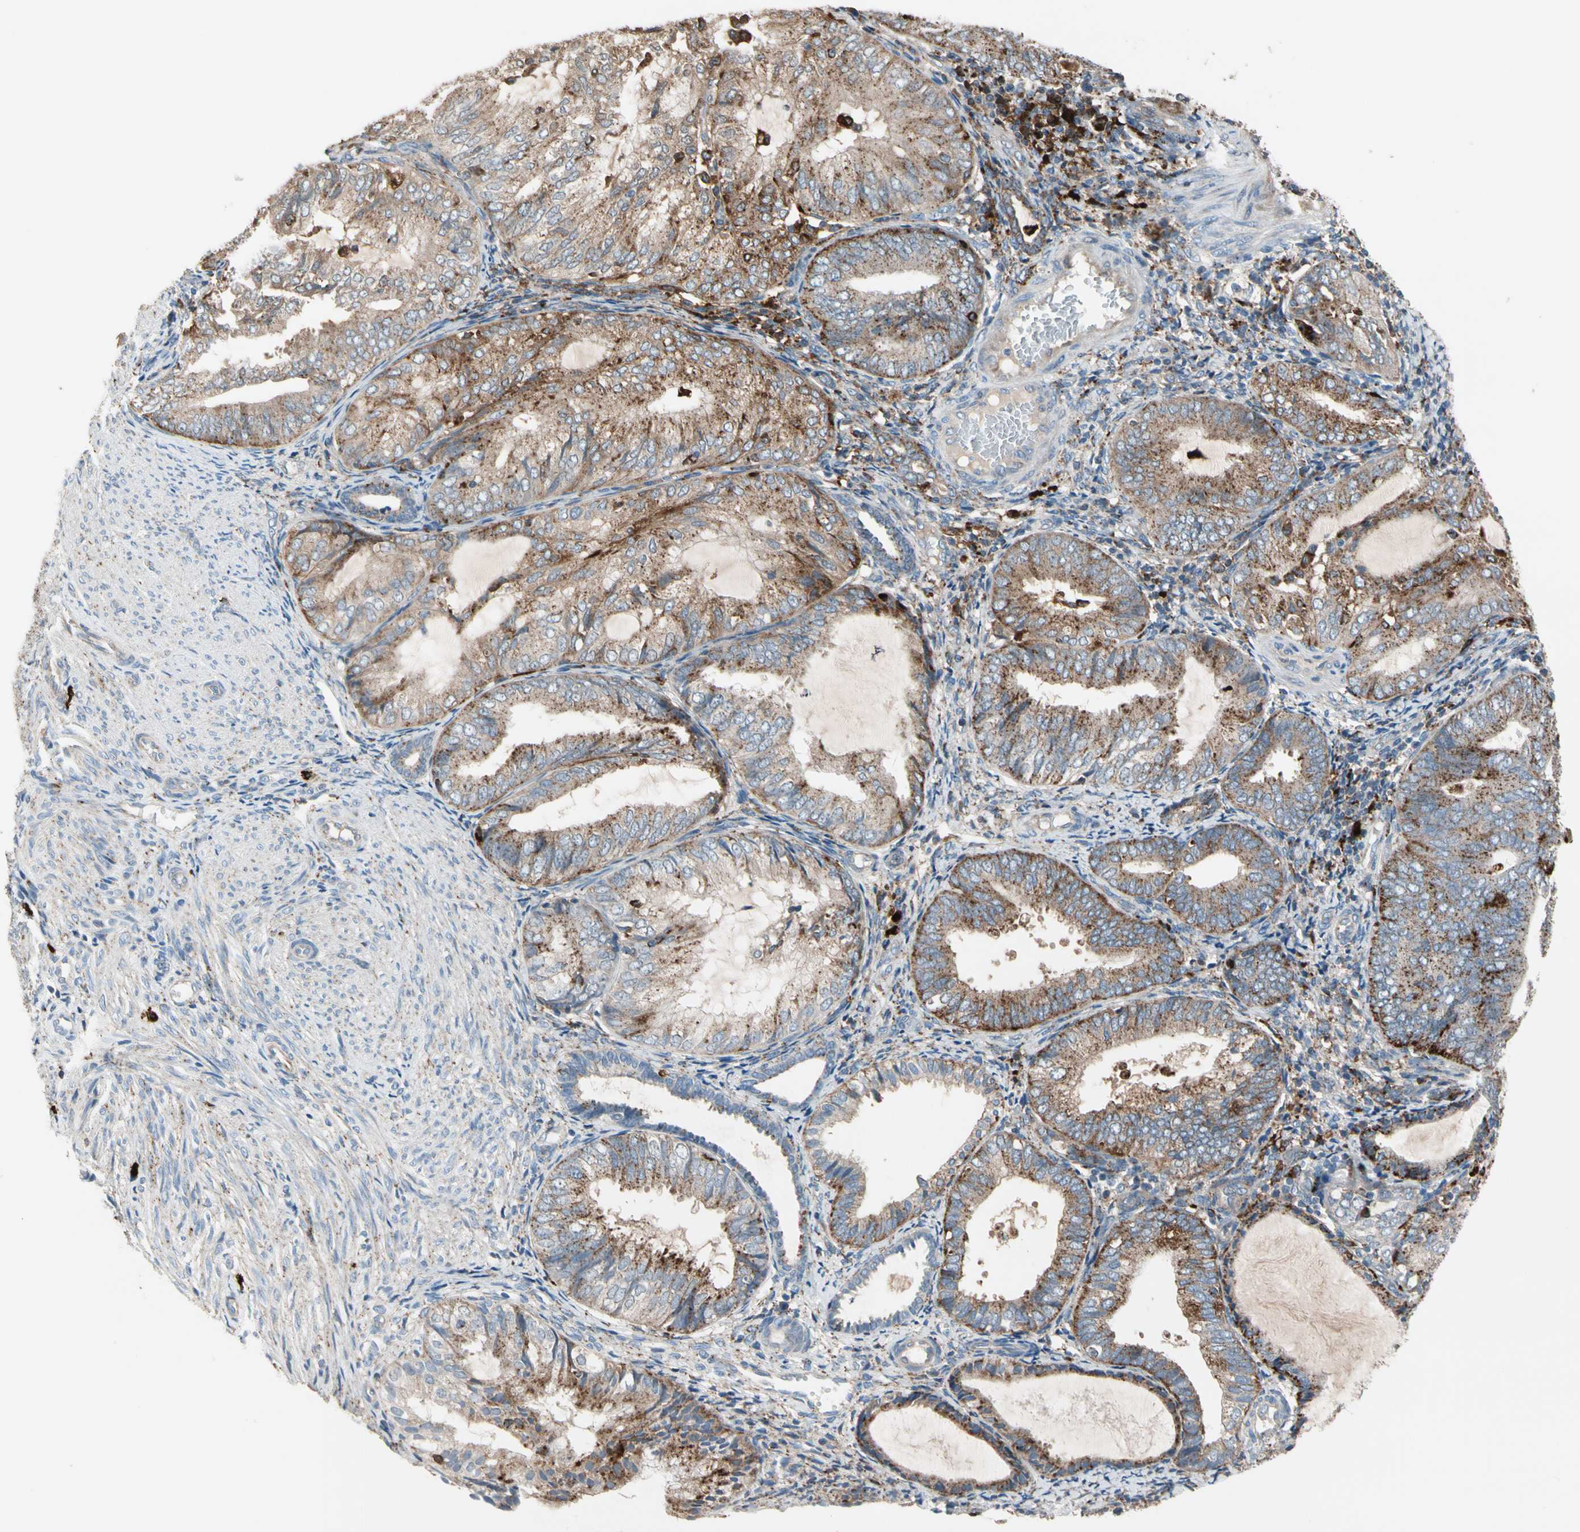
{"staining": {"intensity": "moderate", "quantity": ">75%", "location": "cytoplasmic/membranous"}, "tissue": "endometrial cancer", "cell_type": "Tumor cells", "image_type": "cancer", "snomed": [{"axis": "morphology", "description": "Adenocarcinoma, NOS"}, {"axis": "topography", "description": "Endometrium"}], "caption": "Immunohistochemical staining of endometrial cancer (adenocarcinoma) reveals medium levels of moderate cytoplasmic/membranous expression in about >75% of tumor cells. The staining is performed using DAB (3,3'-diaminobenzidine) brown chromogen to label protein expression. The nuclei are counter-stained blue using hematoxylin.", "gene": "GM2A", "patient": {"sex": "female", "age": 81}}